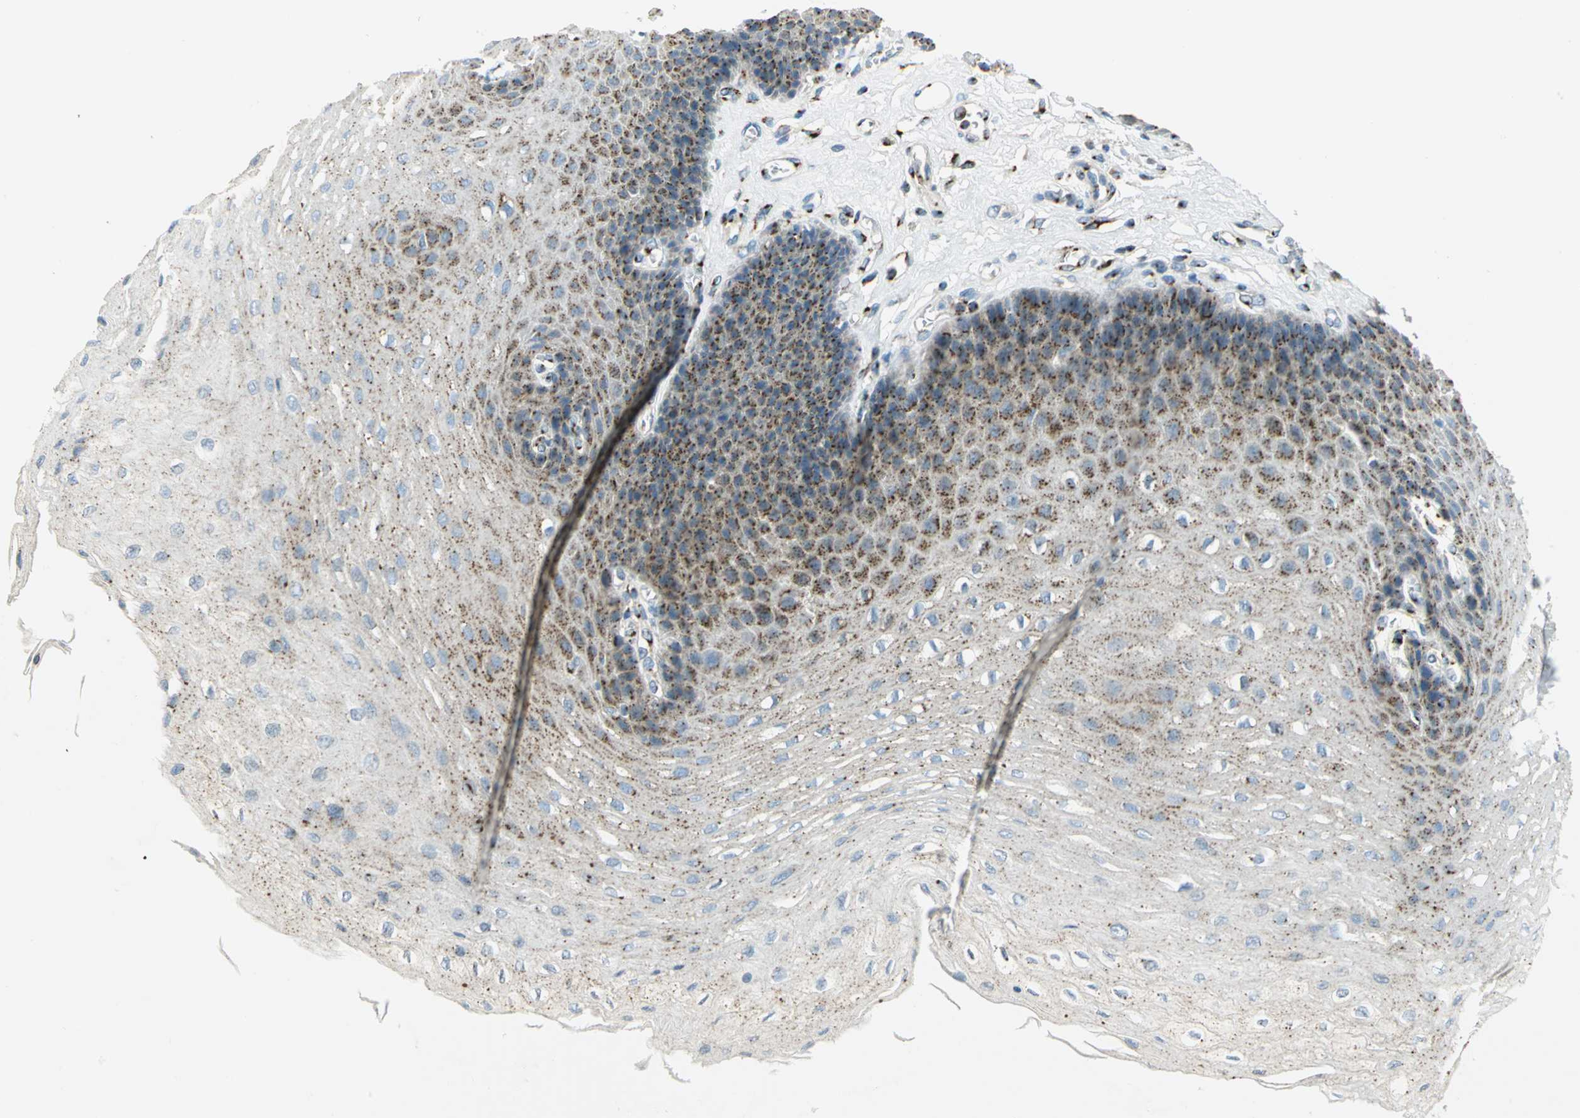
{"staining": {"intensity": "strong", "quantity": "<25%", "location": "cytoplasmic/membranous"}, "tissue": "esophagus", "cell_type": "Squamous epithelial cells", "image_type": "normal", "snomed": [{"axis": "morphology", "description": "Normal tissue, NOS"}, {"axis": "topography", "description": "Esophagus"}], "caption": "Esophagus stained for a protein exhibits strong cytoplasmic/membranous positivity in squamous epithelial cells. Using DAB (3,3'-diaminobenzidine) (brown) and hematoxylin (blue) stains, captured at high magnification using brightfield microscopy.", "gene": "GPR3", "patient": {"sex": "female", "age": 72}}